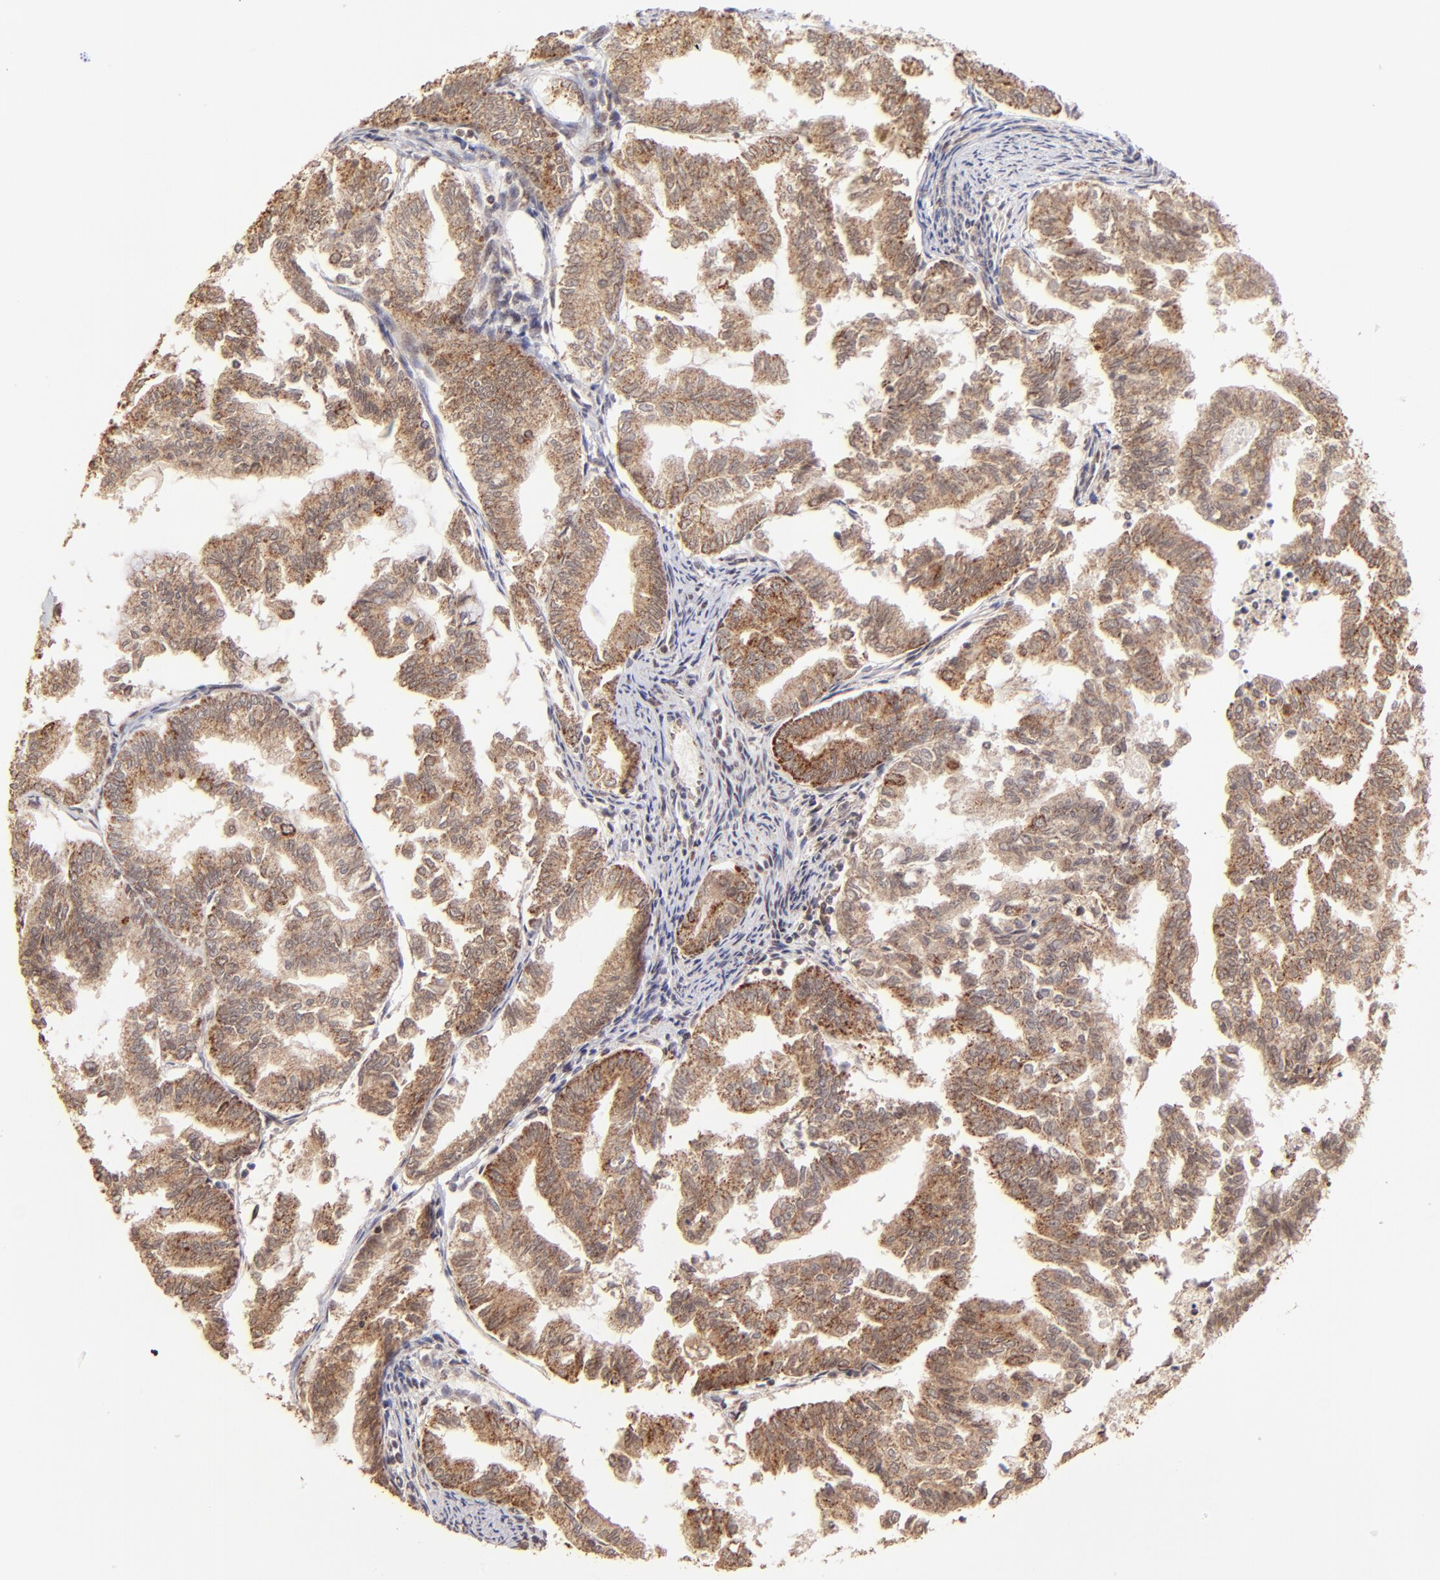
{"staining": {"intensity": "strong", "quantity": ">75%", "location": "cytoplasmic/membranous"}, "tissue": "endometrial cancer", "cell_type": "Tumor cells", "image_type": "cancer", "snomed": [{"axis": "morphology", "description": "Adenocarcinoma, NOS"}, {"axis": "topography", "description": "Endometrium"}], "caption": "A micrograph of endometrial cancer stained for a protein demonstrates strong cytoplasmic/membranous brown staining in tumor cells.", "gene": "MED15", "patient": {"sex": "female", "age": 79}}